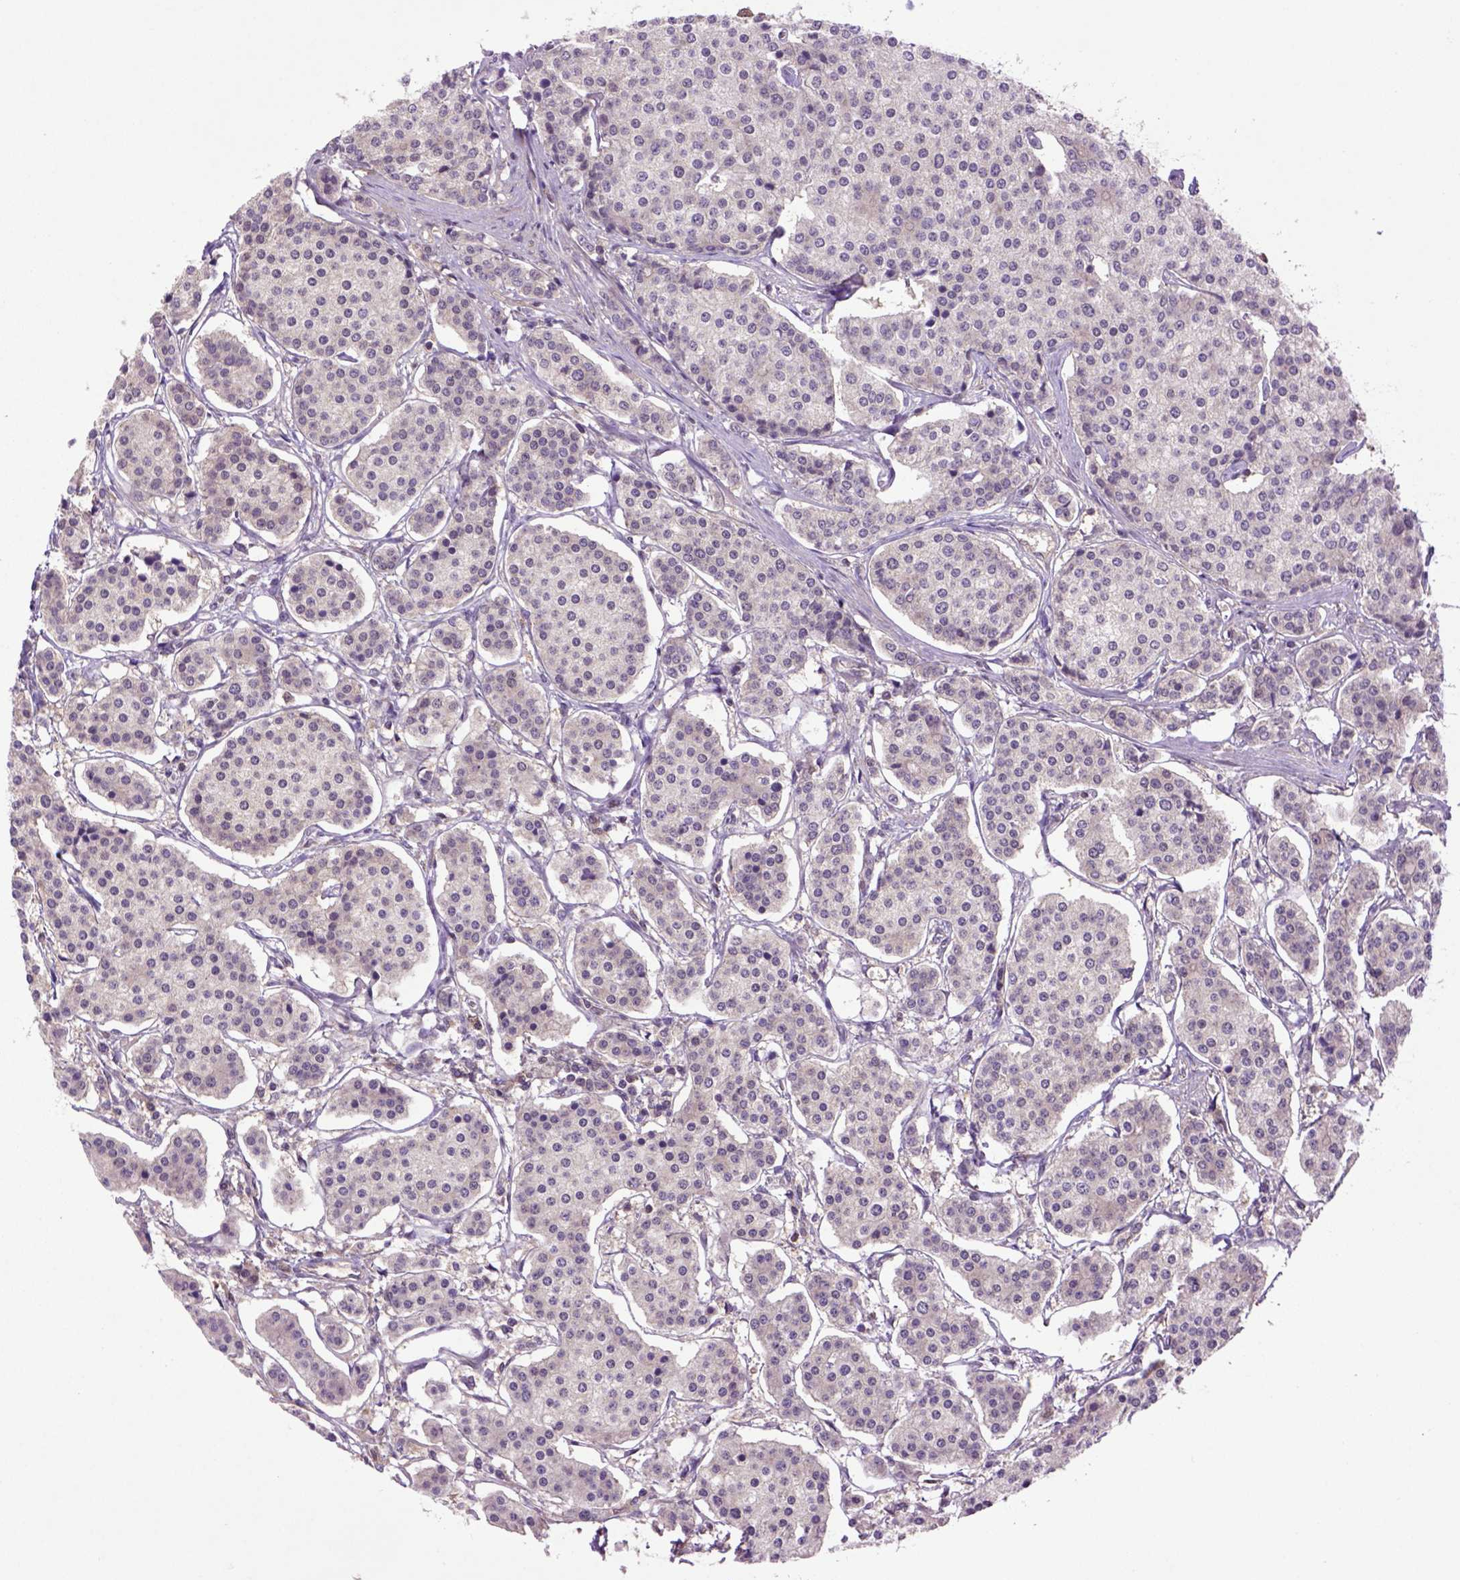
{"staining": {"intensity": "negative", "quantity": "none", "location": "none"}, "tissue": "carcinoid", "cell_type": "Tumor cells", "image_type": "cancer", "snomed": [{"axis": "morphology", "description": "Carcinoid, malignant, NOS"}, {"axis": "topography", "description": "Small intestine"}], "caption": "The micrograph reveals no significant expression in tumor cells of carcinoid.", "gene": "HSPBP1", "patient": {"sex": "female", "age": 65}}